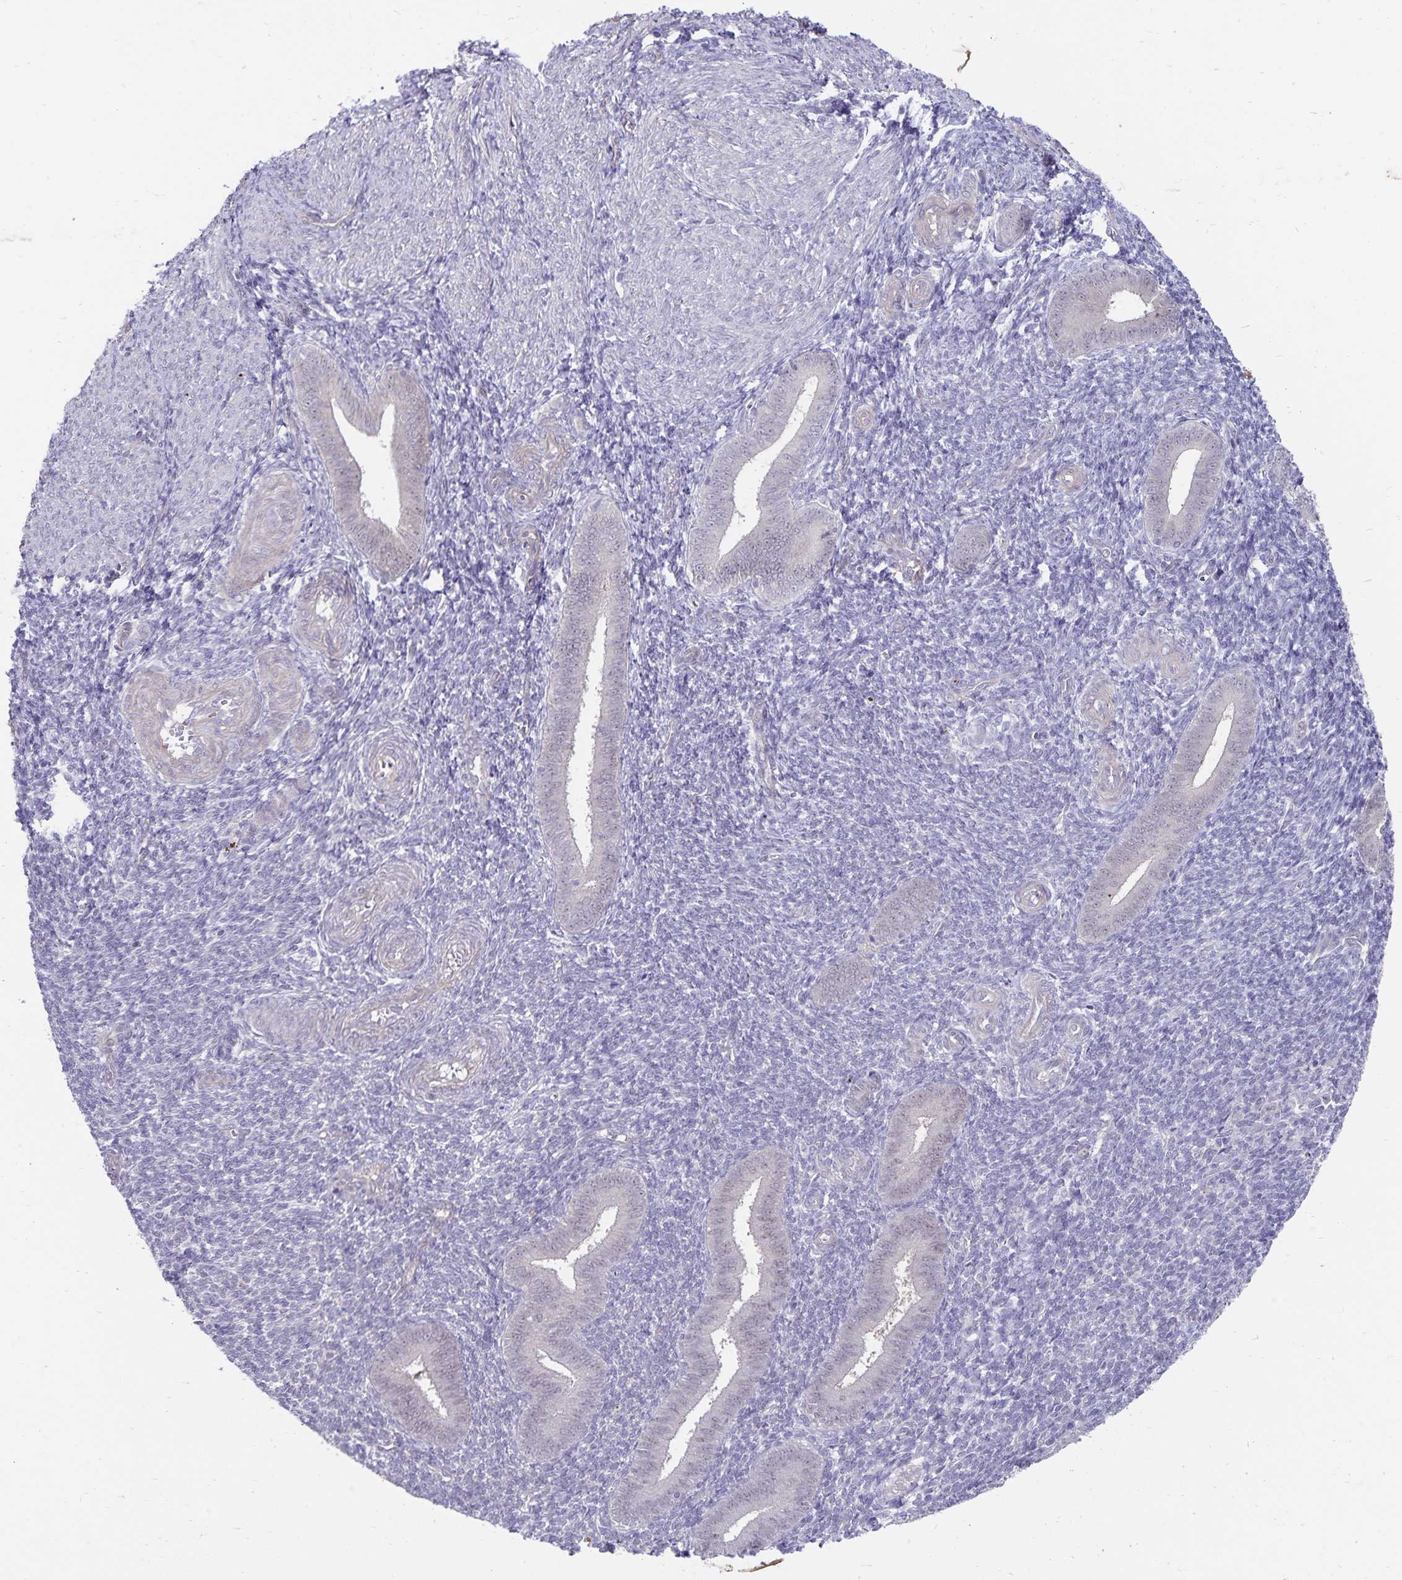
{"staining": {"intensity": "negative", "quantity": "none", "location": "none"}, "tissue": "endometrium", "cell_type": "Cells in endometrial stroma", "image_type": "normal", "snomed": [{"axis": "morphology", "description": "Normal tissue, NOS"}, {"axis": "topography", "description": "Endometrium"}], "caption": "Protein analysis of normal endometrium displays no significant expression in cells in endometrial stroma. The staining is performed using DAB (3,3'-diaminobenzidine) brown chromogen with nuclei counter-stained in using hematoxylin.", "gene": "CDKN2B", "patient": {"sex": "female", "age": 25}}